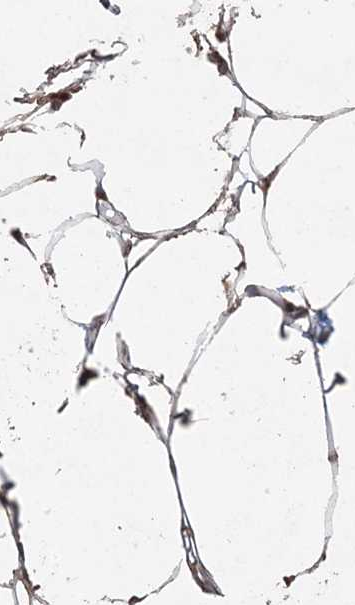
{"staining": {"intensity": "weak", "quantity": ">75%", "location": "cytoplasmic/membranous"}, "tissue": "adipose tissue", "cell_type": "Adipocytes", "image_type": "normal", "snomed": [{"axis": "morphology", "description": "Normal tissue, NOS"}, {"axis": "morphology", "description": "Fibrosis, NOS"}, {"axis": "topography", "description": "Breast"}, {"axis": "topography", "description": "Adipose tissue"}], "caption": "Immunohistochemical staining of normal adipose tissue exhibits weak cytoplasmic/membranous protein positivity in approximately >75% of adipocytes.", "gene": "SLU7", "patient": {"sex": "female", "age": 39}}